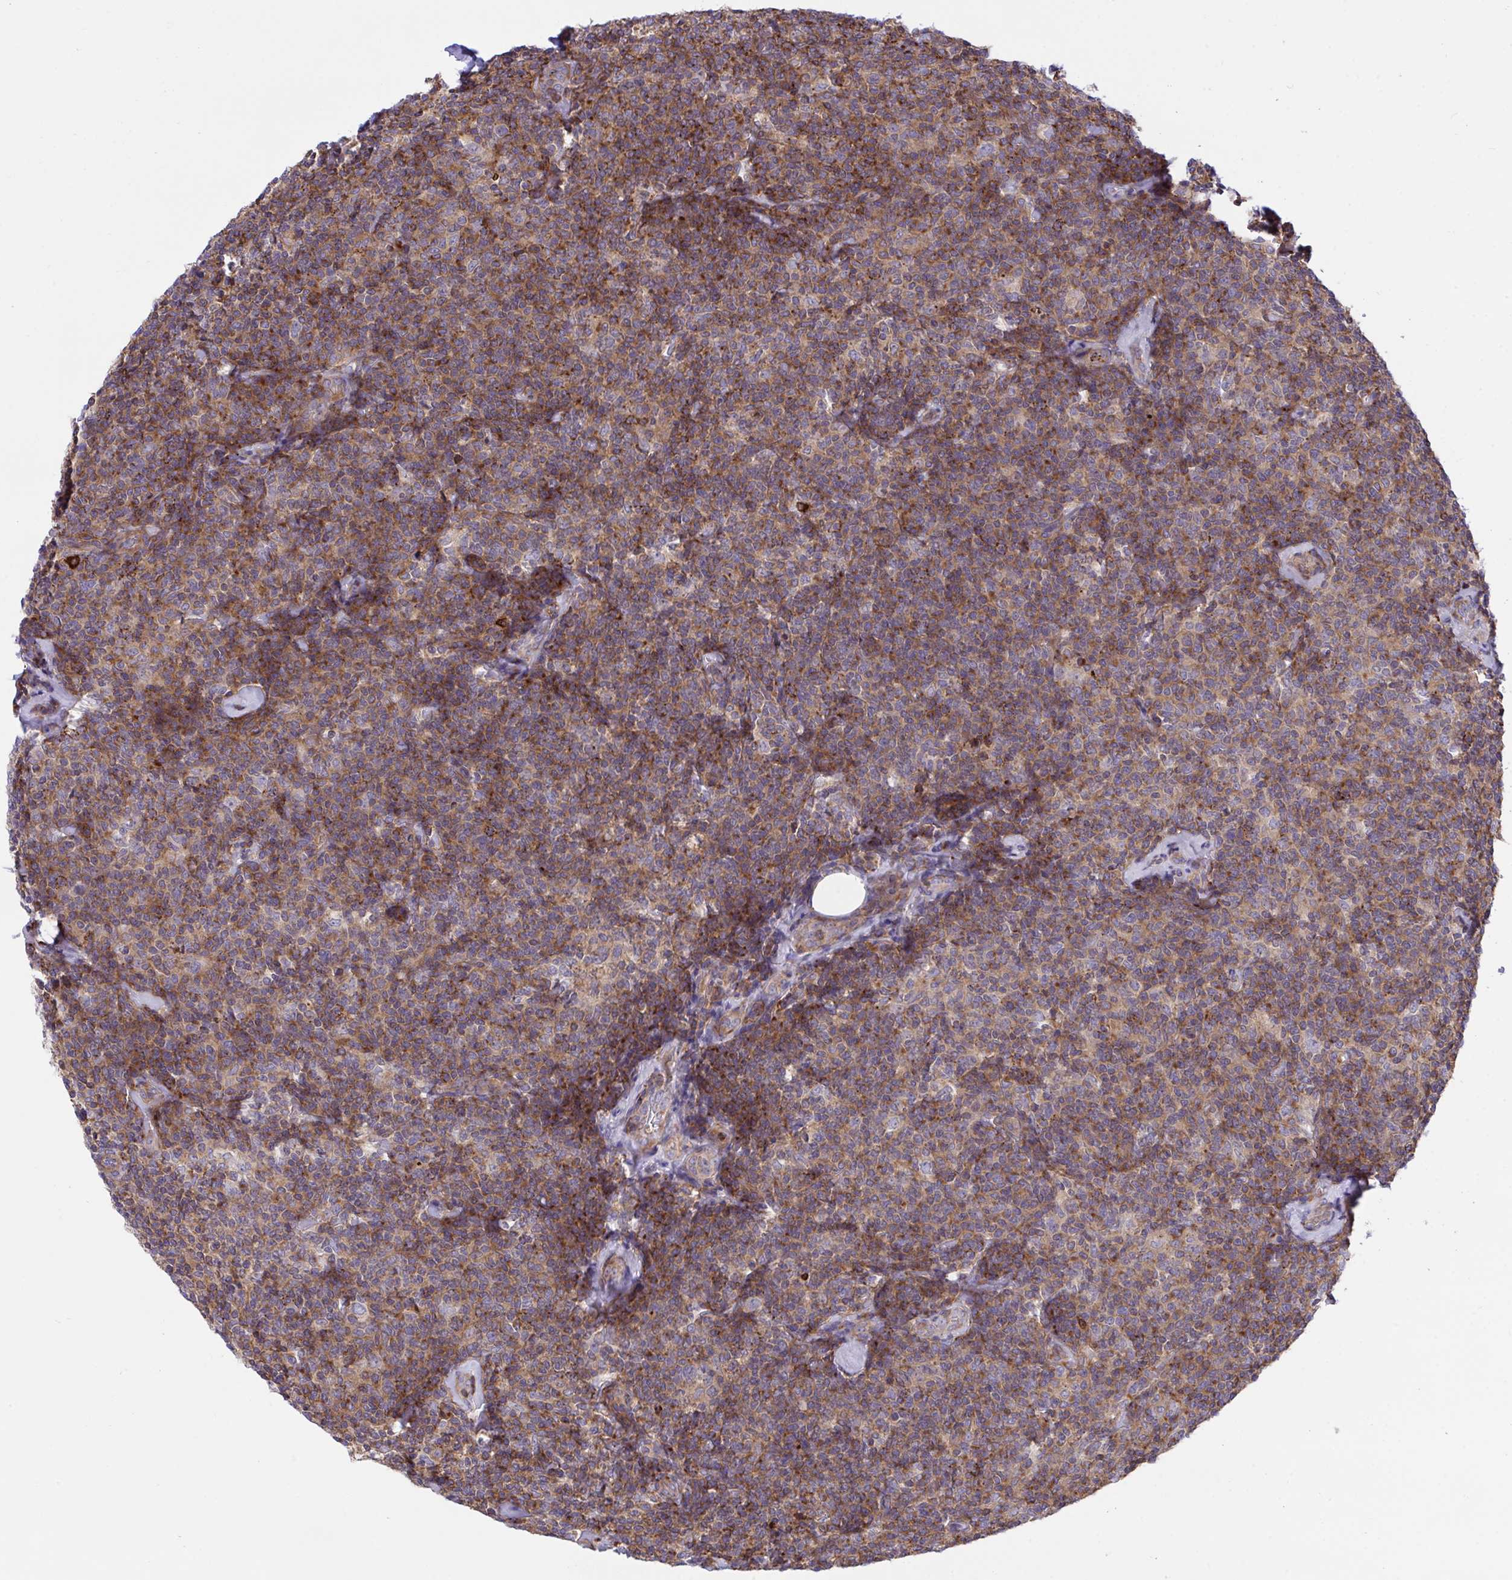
{"staining": {"intensity": "moderate", "quantity": ">75%", "location": "cytoplasmic/membranous"}, "tissue": "lymphoma", "cell_type": "Tumor cells", "image_type": "cancer", "snomed": [{"axis": "morphology", "description": "Malignant lymphoma, non-Hodgkin's type, Low grade"}, {"axis": "topography", "description": "Lymph node"}], "caption": "Lymphoma tissue displays moderate cytoplasmic/membranous staining in approximately >75% of tumor cells, visualized by immunohistochemistry.", "gene": "PPIH", "patient": {"sex": "female", "age": 56}}